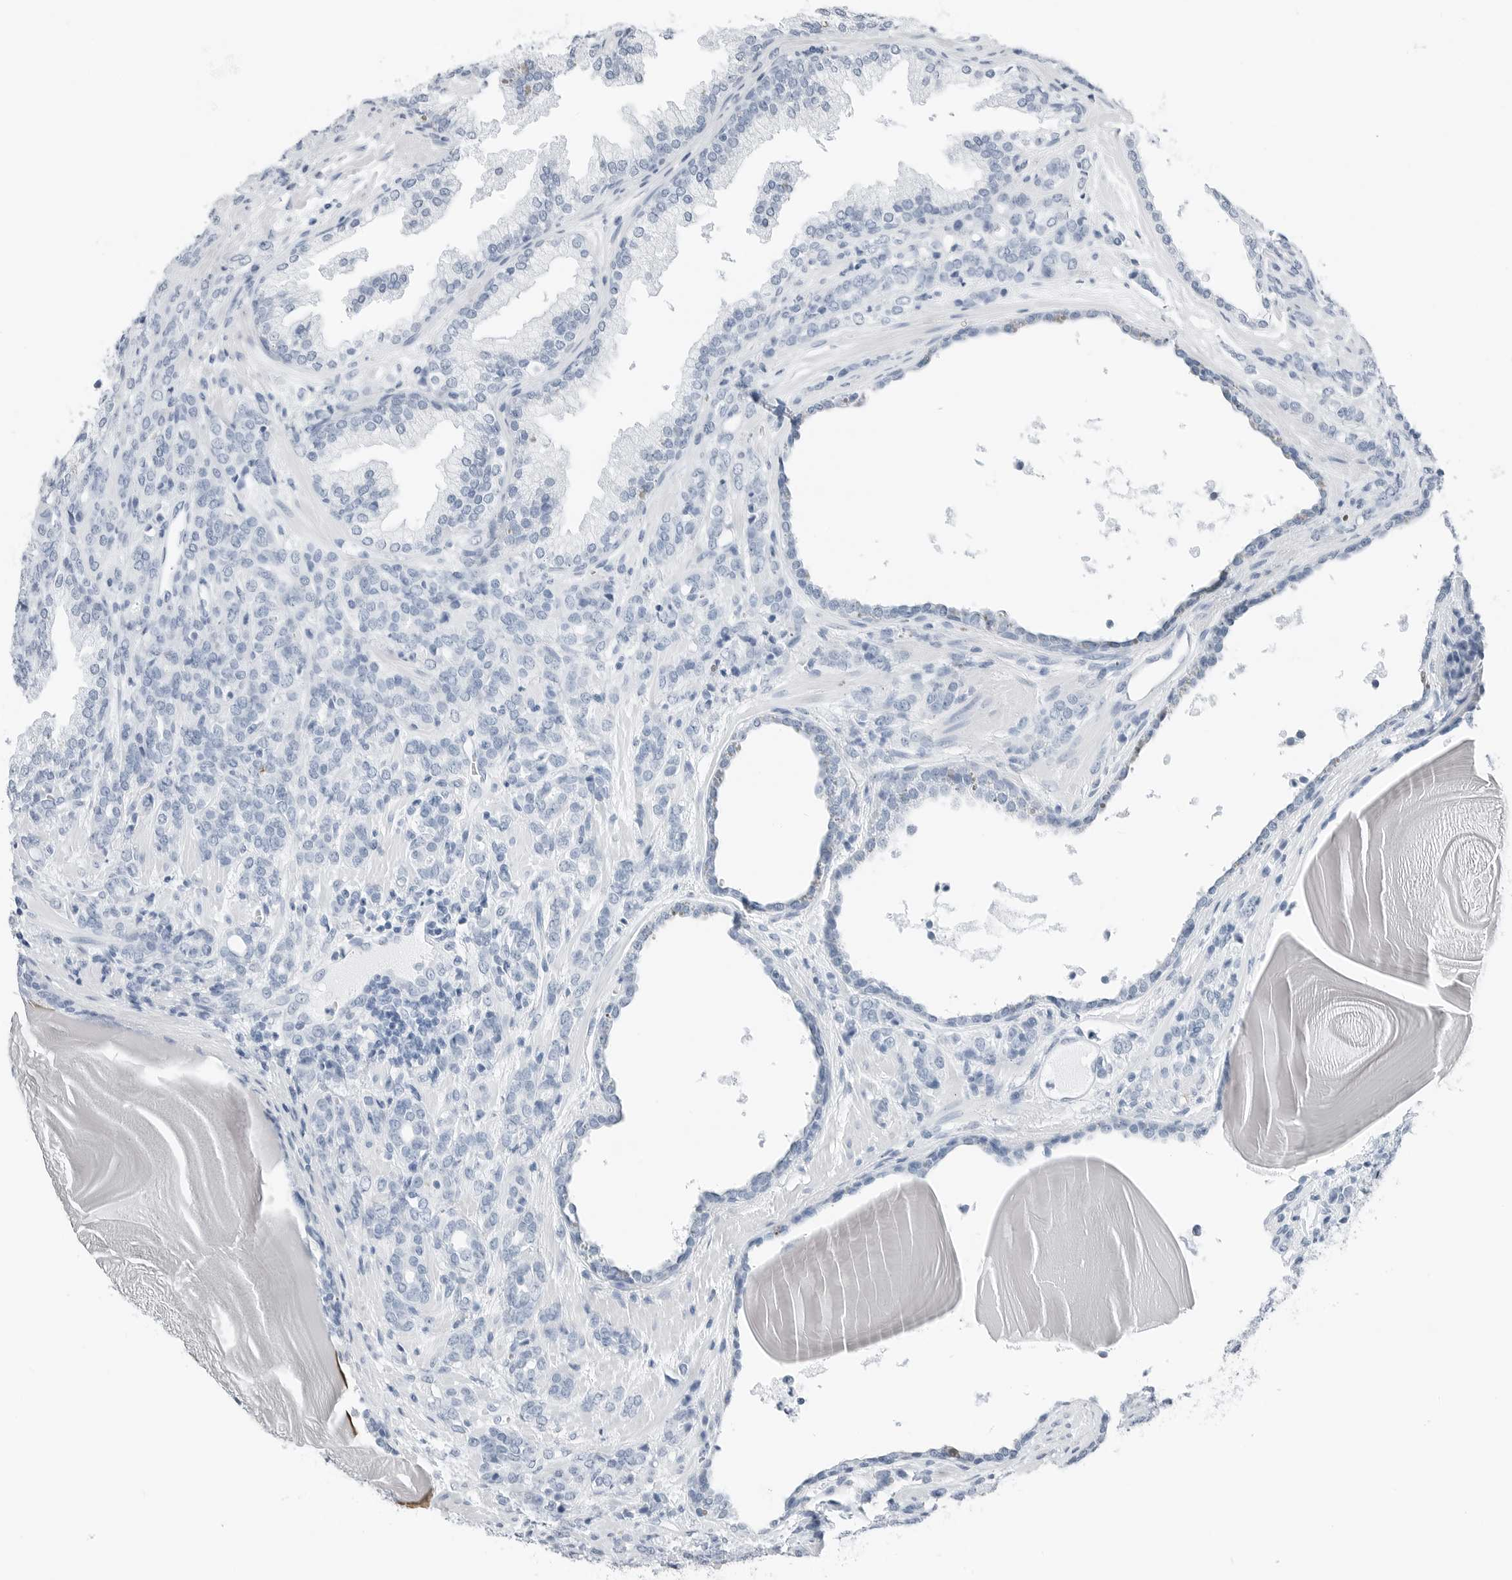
{"staining": {"intensity": "negative", "quantity": "none", "location": "none"}, "tissue": "prostate cancer", "cell_type": "Tumor cells", "image_type": "cancer", "snomed": [{"axis": "morphology", "description": "Adenocarcinoma, High grade"}, {"axis": "topography", "description": "Prostate"}], "caption": "This is an immunohistochemistry (IHC) photomicrograph of adenocarcinoma (high-grade) (prostate). There is no expression in tumor cells.", "gene": "SLPI", "patient": {"sex": "male", "age": 62}}